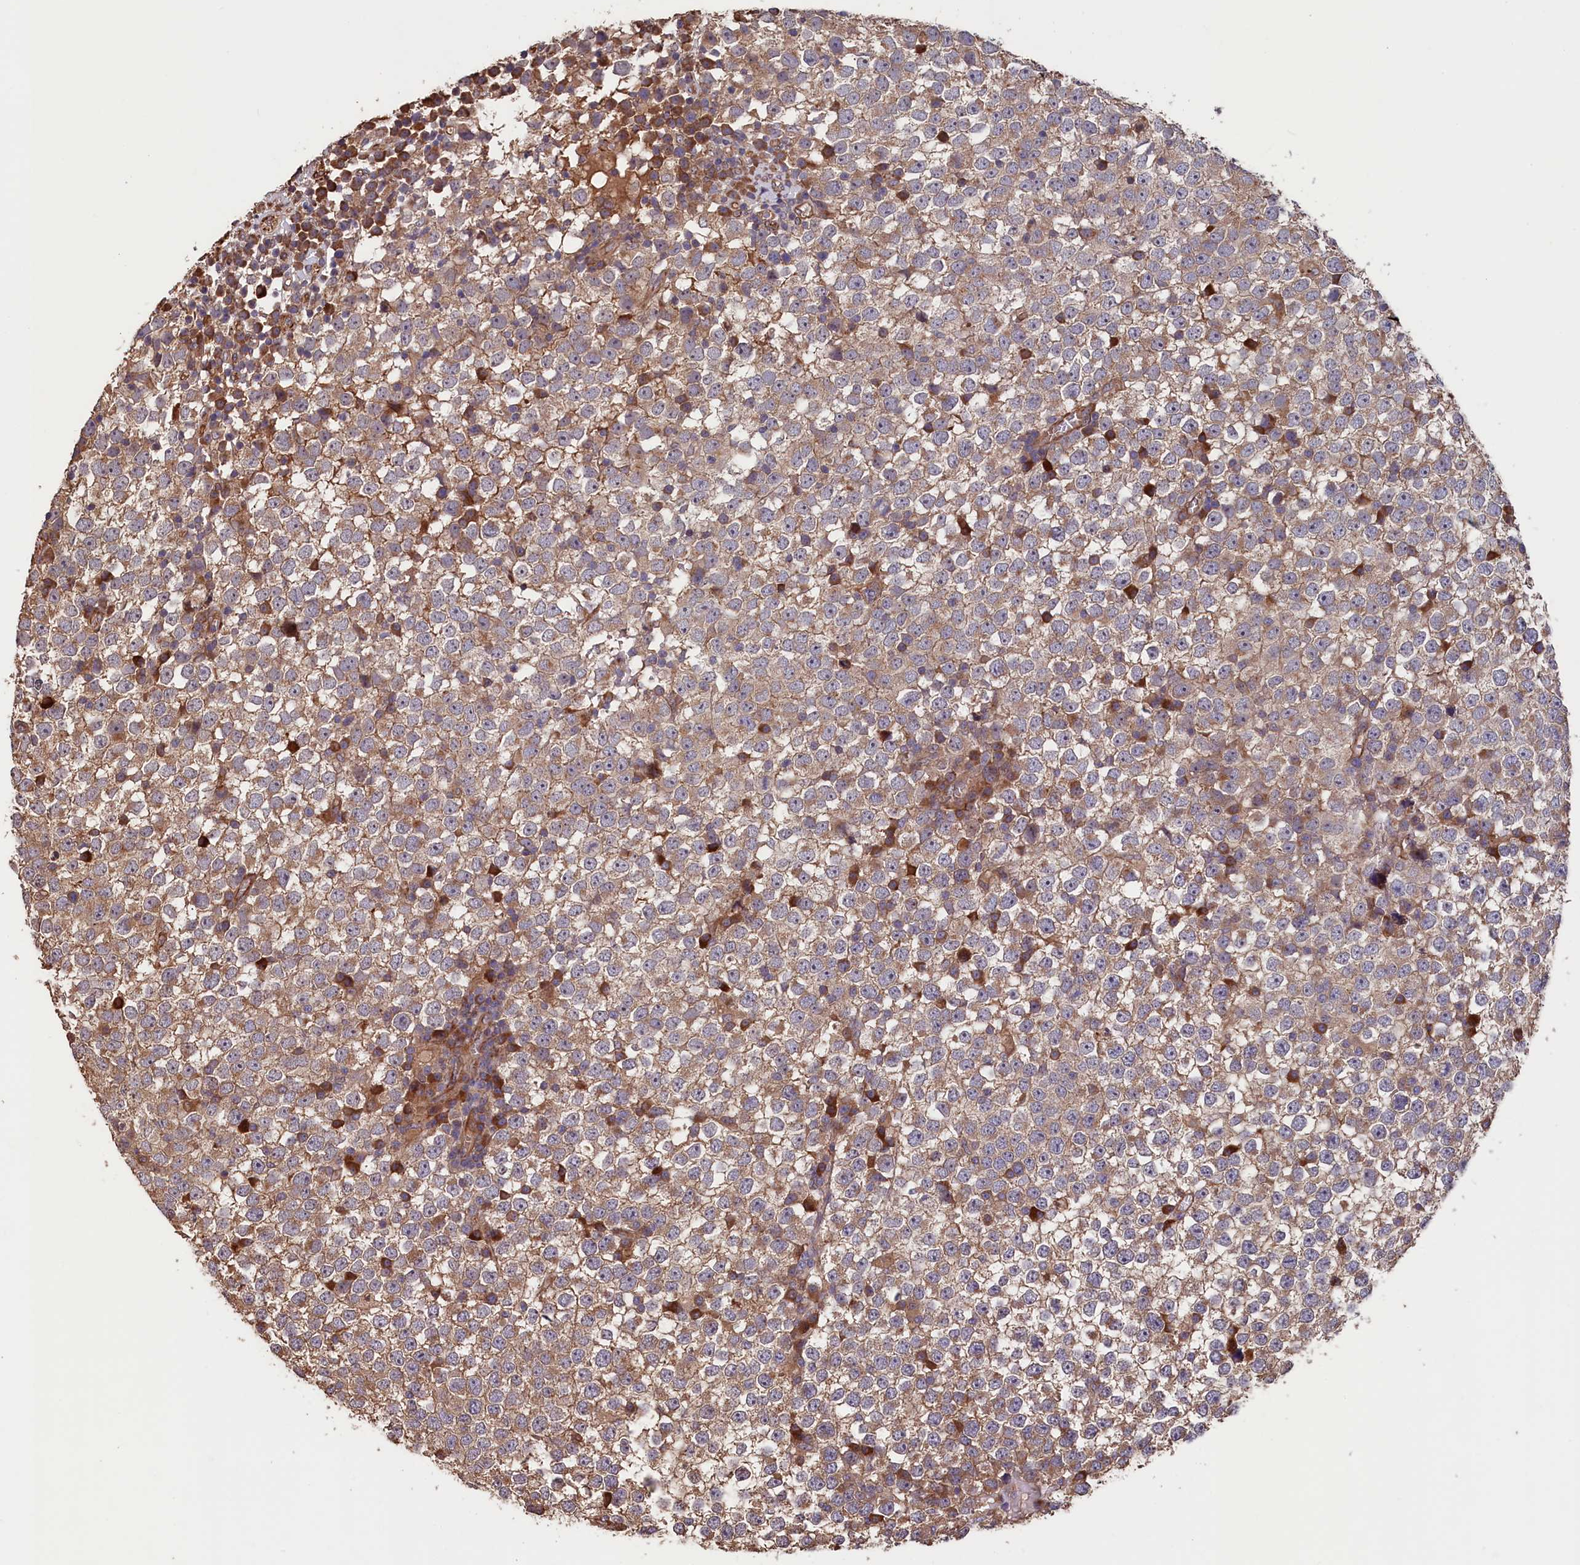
{"staining": {"intensity": "moderate", "quantity": "25%-75%", "location": "cytoplasmic/membranous"}, "tissue": "testis cancer", "cell_type": "Tumor cells", "image_type": "cancer", "snomed": [{"axis": "morphology", "description": "Seminoma, NOS"}, {"axis": "topography", "description": "Testis"}], "caption": "Testis cancer was stained to show a protein in brown. There is medium levels of moderate cytoplasmic/membranous expression in approximately 25%-75% of tumor cells.", "gene": "GREB1L", "patient": {"sex": "male", "age": 65}}